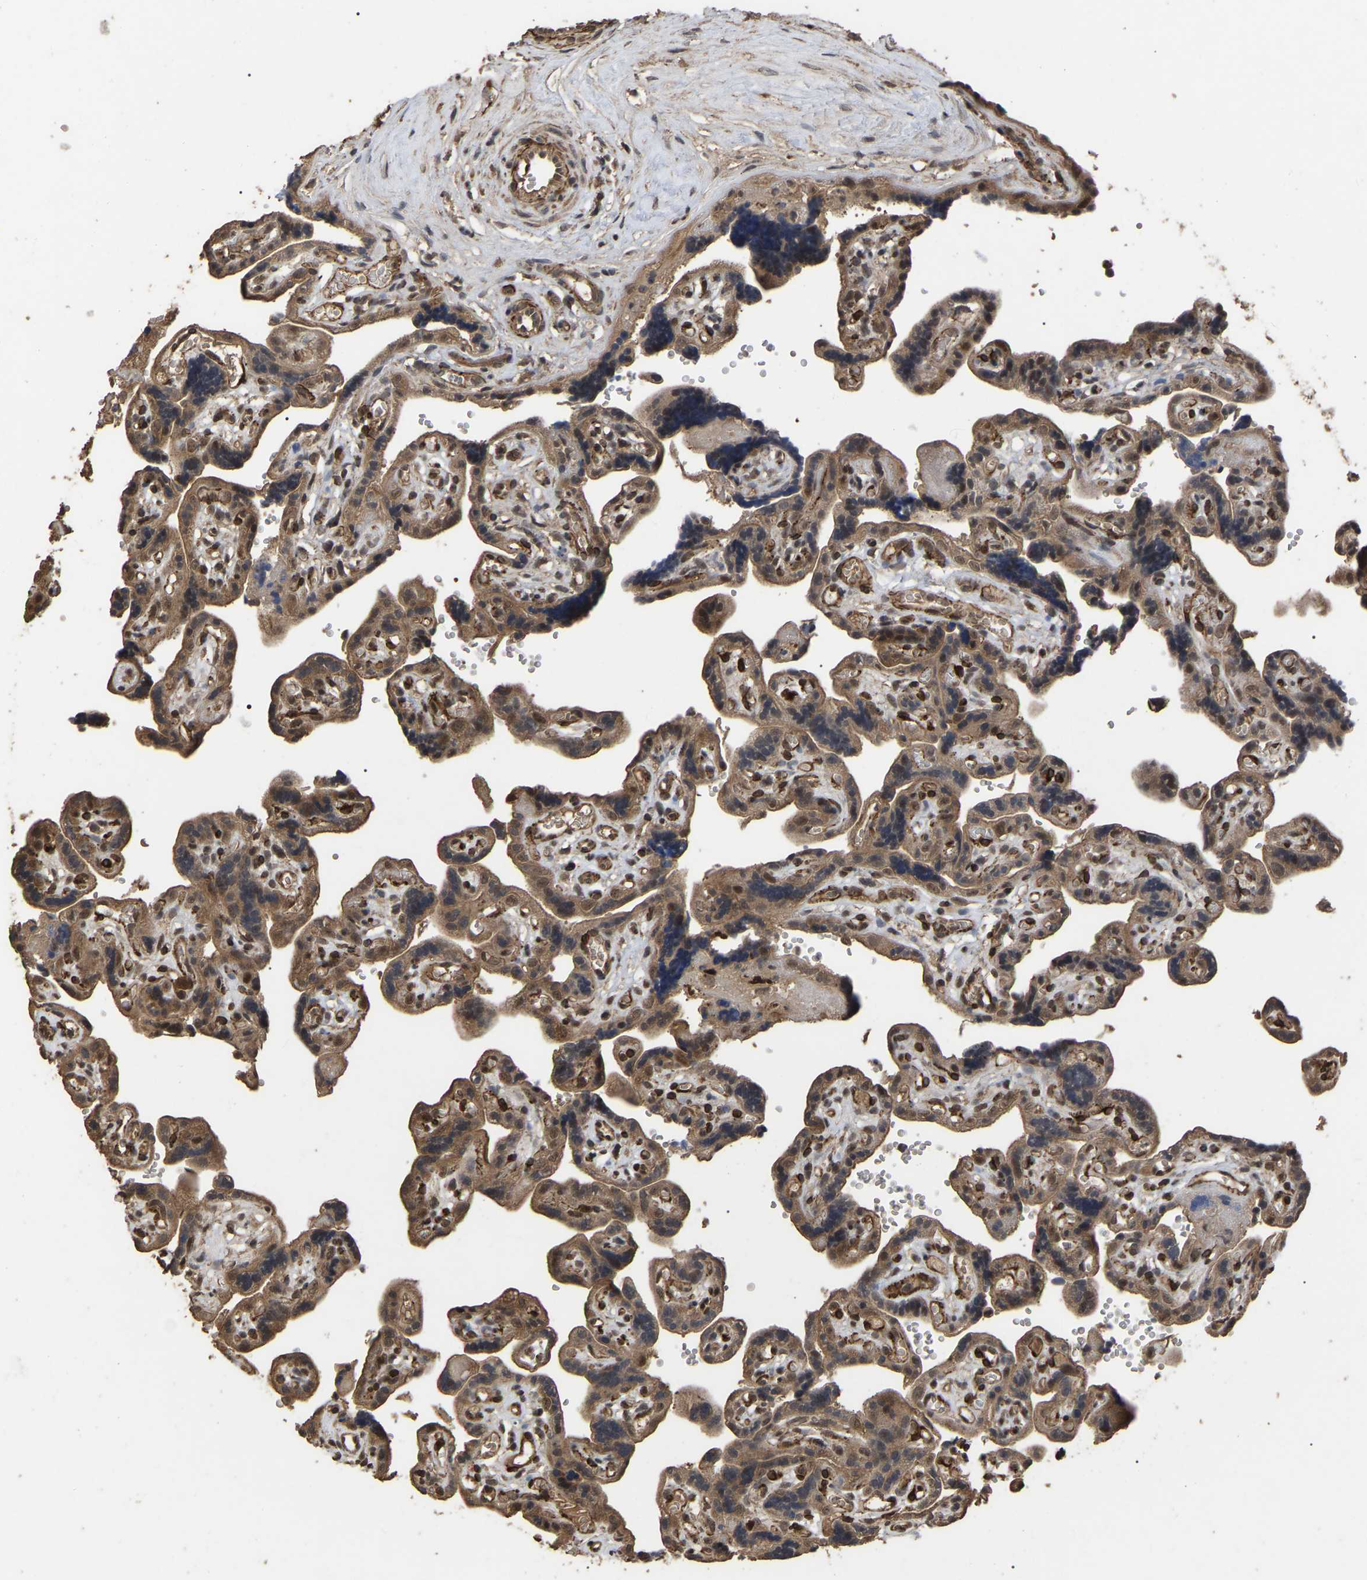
{"staining": {"intensity": "moderate", "quantity": ">75%", "location": "nuclear"}, "tissue": "placenta", "cell_type": "Decidual cells", "image_type": "normal", "snomed": [{"axis": "morphology", "description": "Normal tissue, NOS"}, {"axis": "topography", "description": "Placenta"}], "caption": "DAB immunohistochemical staining of unremarkable placenta exhibits moderate nuclear protein expression in approximately >75% of decidual cells.", "gene": "FAM161B", "patient": {"sex": "female", "age": 30}}